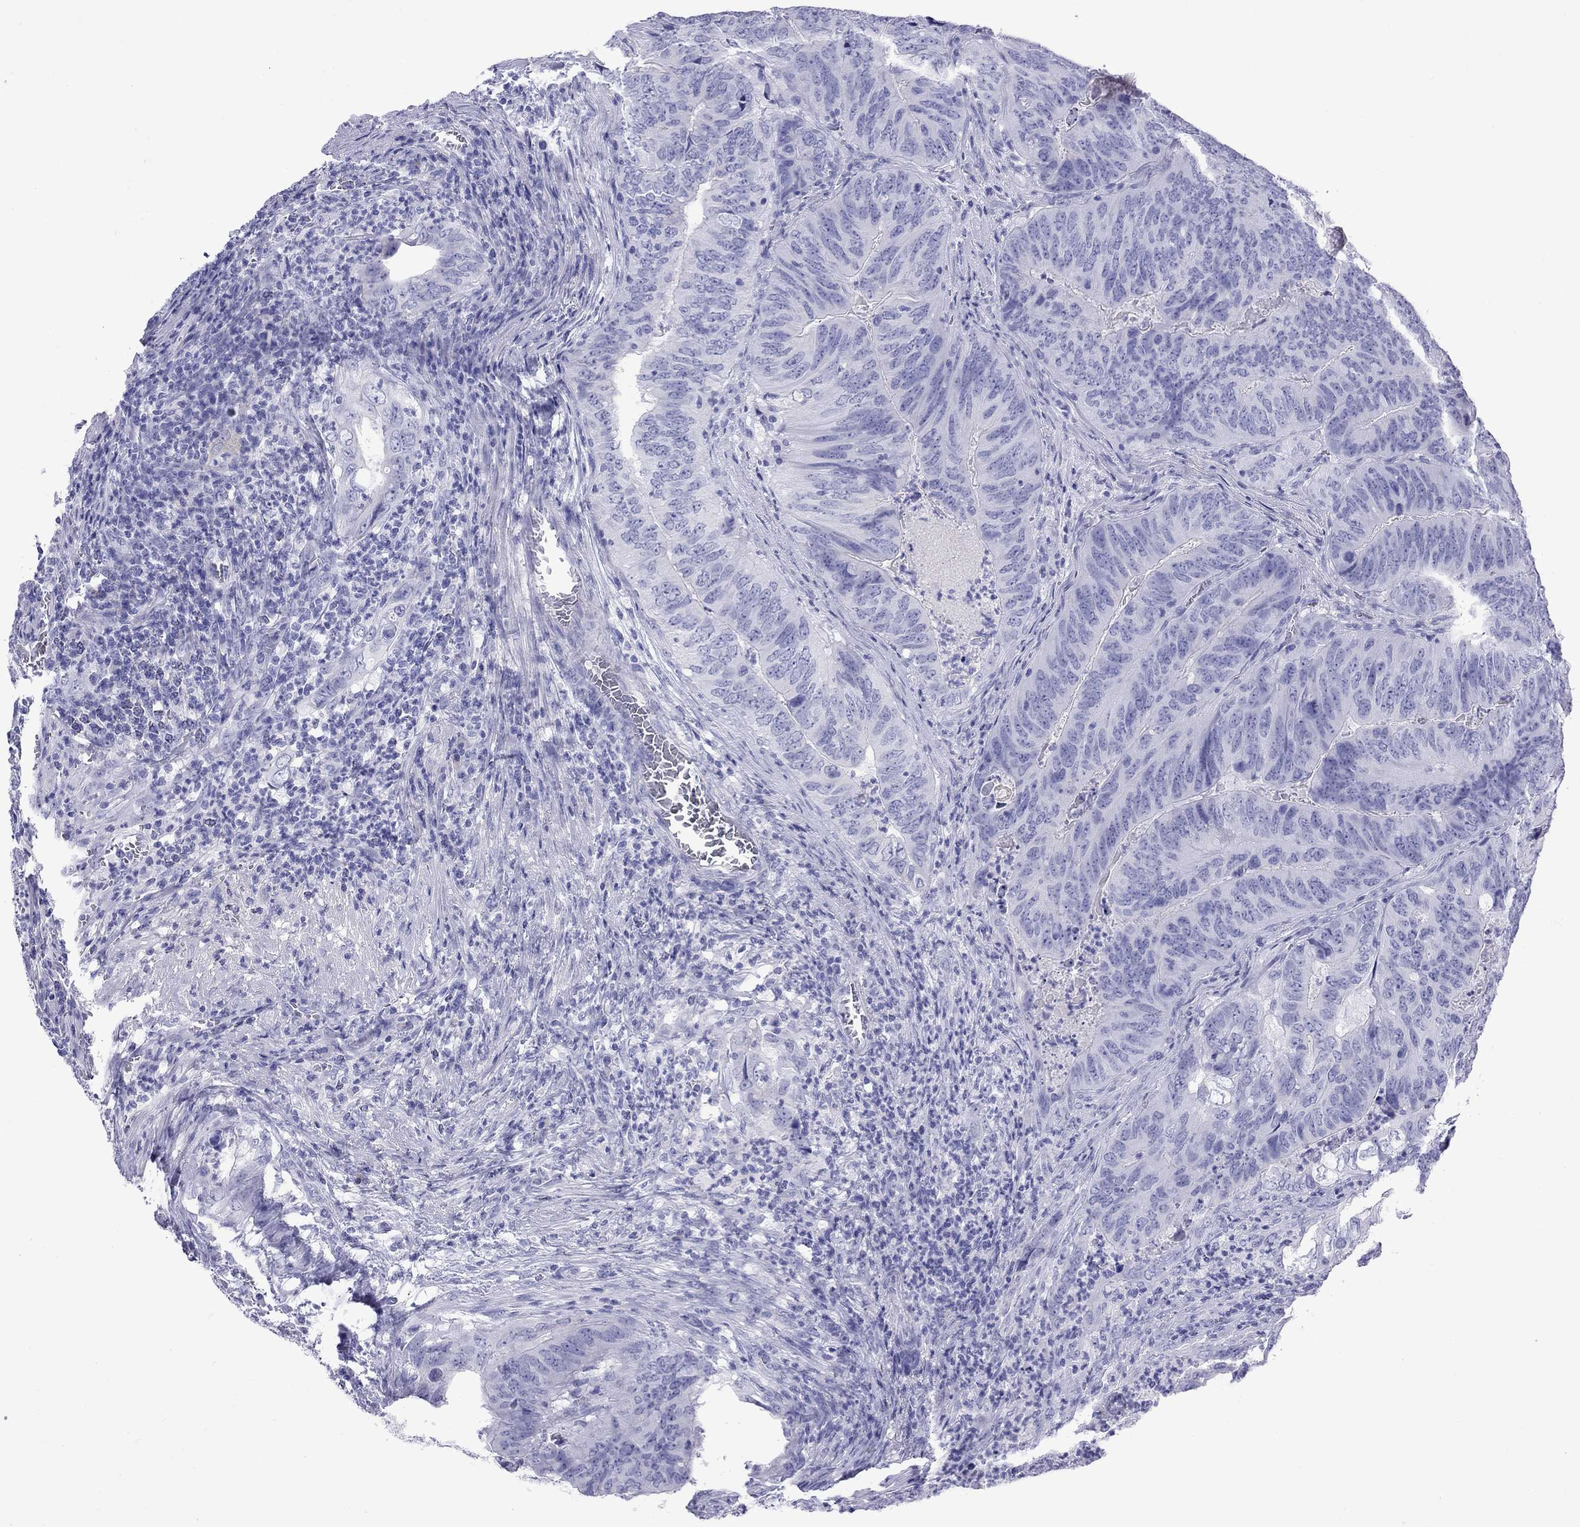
{"staining": {"intensity": "negative", "quantity": "none", "location": "none"}, "tissue": "colorectal cancer", "cell_type": "Tumor cells", "image_type": "cancer", "snomed": [{"axis": "morphology", "description": "Adenocarcinoma, NOS"}, {"axis": "topography", "description": "Colon"}], "caption": "This is an immunohistochemistry photomicrograph of colorectal cancer. There is no expression in tumor cells.", "gene": "GRIA2", "patient": {"sex": "male", "age": 79}}